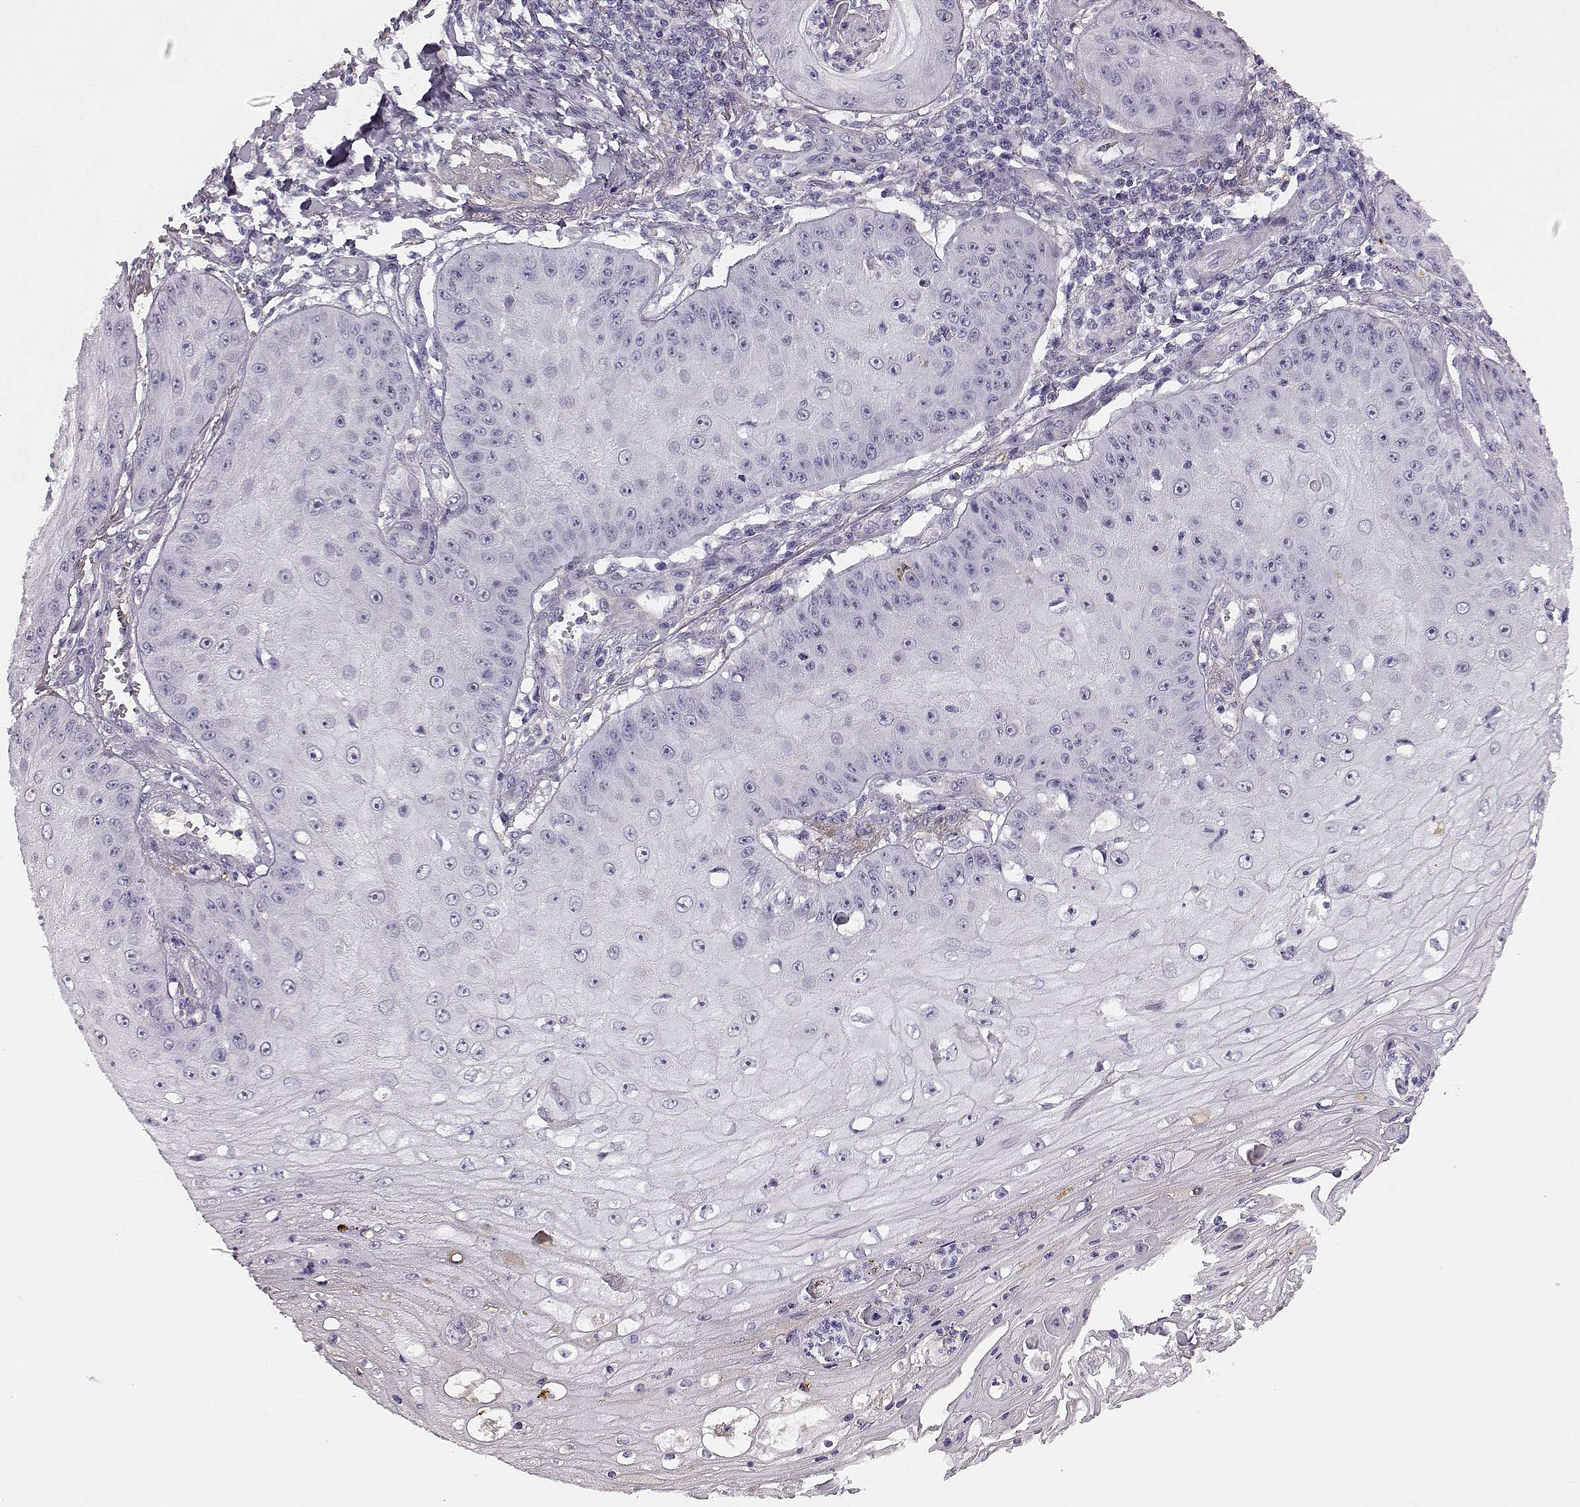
{"staining": {"intensity": "negative", "quantity": "none", "location": "none"}, "tissue": "skin cancer", "cell_type": "Tumor cells", "image_type": "cancer", "snomed": [{"axis": "morphology", "description": "Squamous cell carcinoma, NOS"}, {"axis": "topography", "description": "Skin"}], "caption": "This is an IHC histopathology image of skin cancer (squamous cell carcinoma). There is no positivity in tumor cells.", "gene": "TRIM69", "patient": {"sex": "male", "age": 70}}